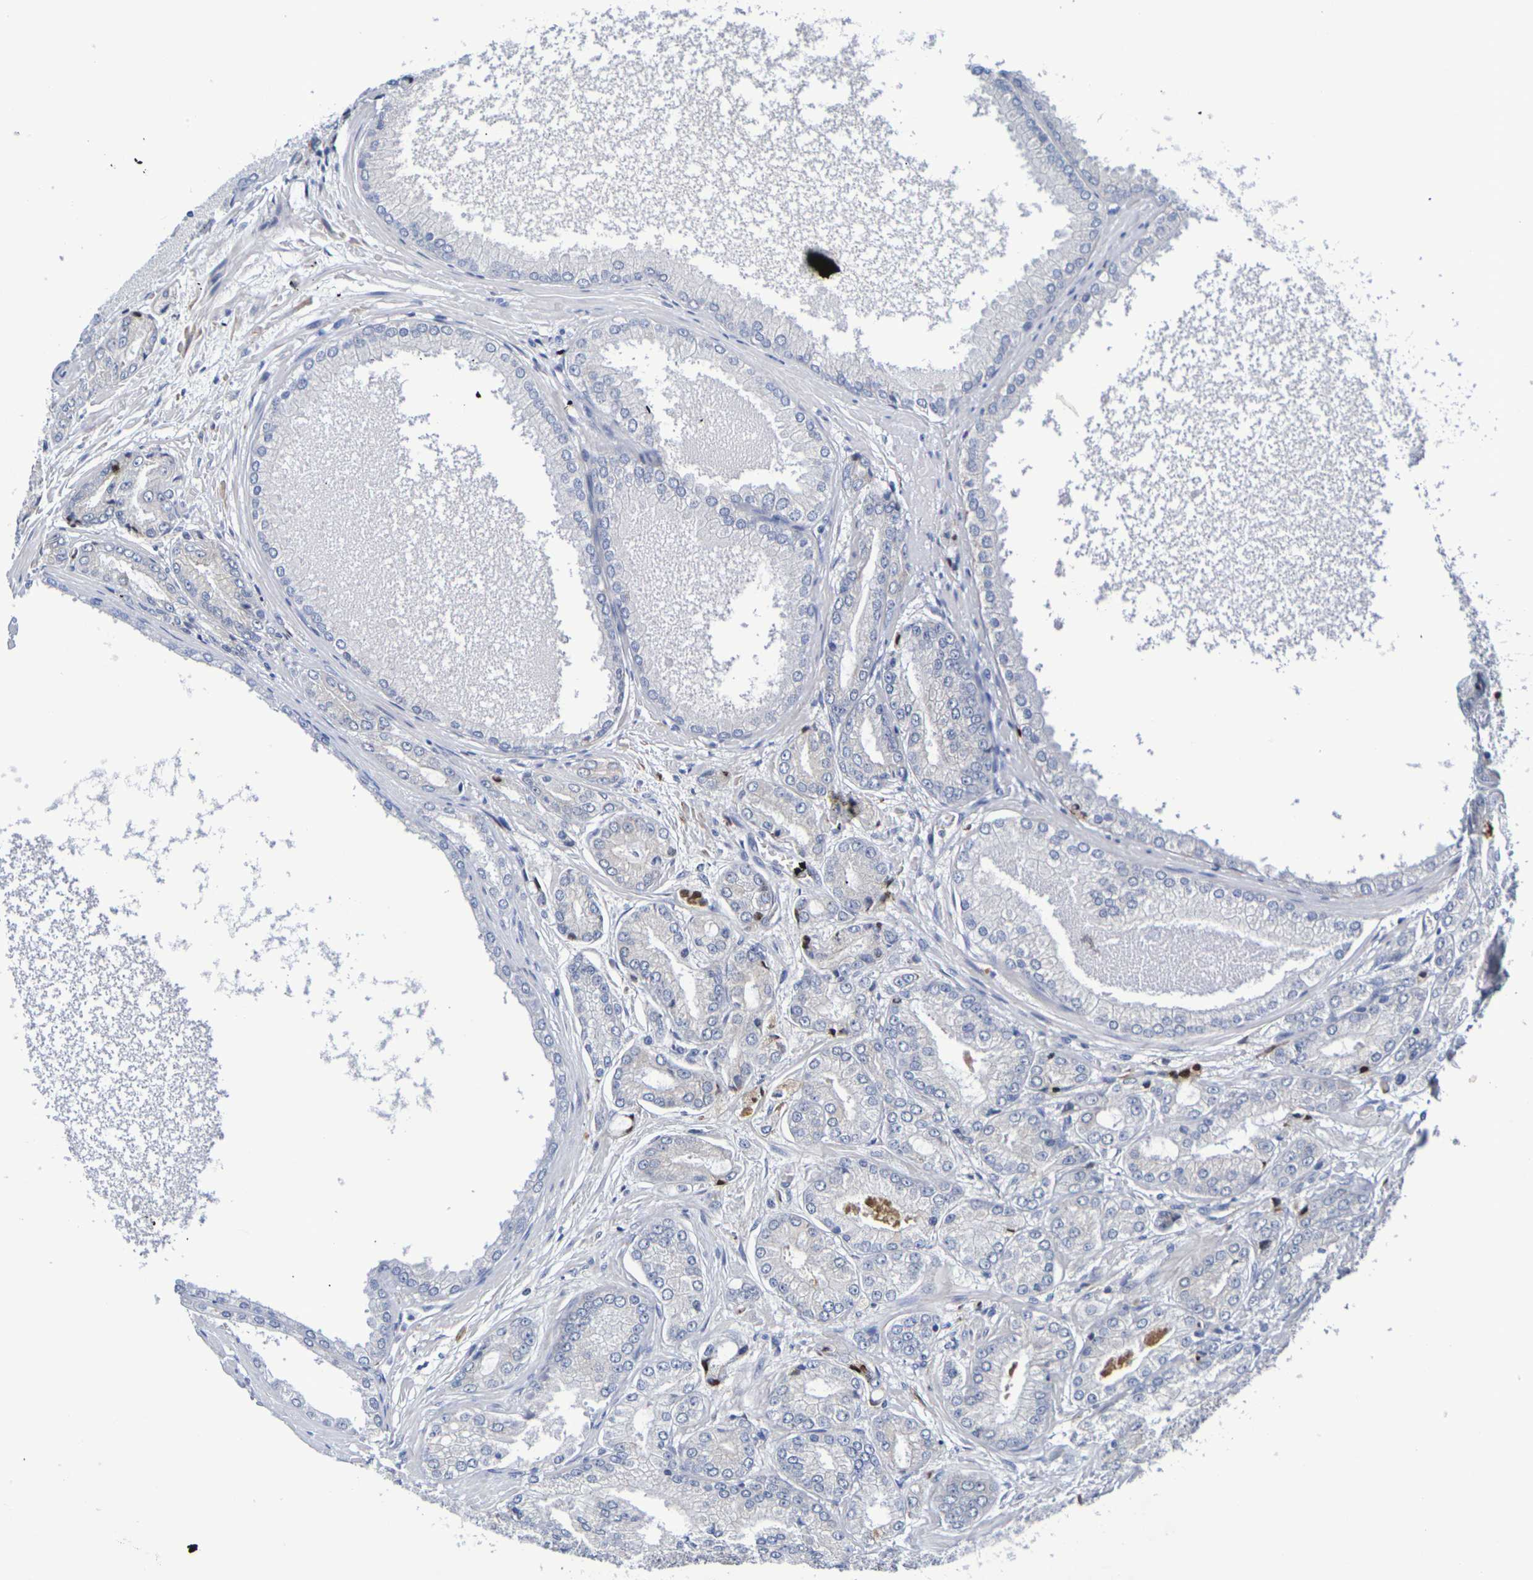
{"staining": {"intensity": "negative", "quantity": "none", "location": "none"}, "tissue": "prostate cancer", "cell_type": "Tumor cells", "image_type": "cancer", "snomed": [{"axis": "morphology", "description": "Adenocarcinoma, High grade"}, {"axis": "topography", "description": "Prostate"}], "caption": "This is a histopathology image of immunohistochemistry (IHC) staining of prostate cancer, which shows no expression in tumor cells.", "gene": "SDC4", "patient": {"sex": "male", "age": 59}}